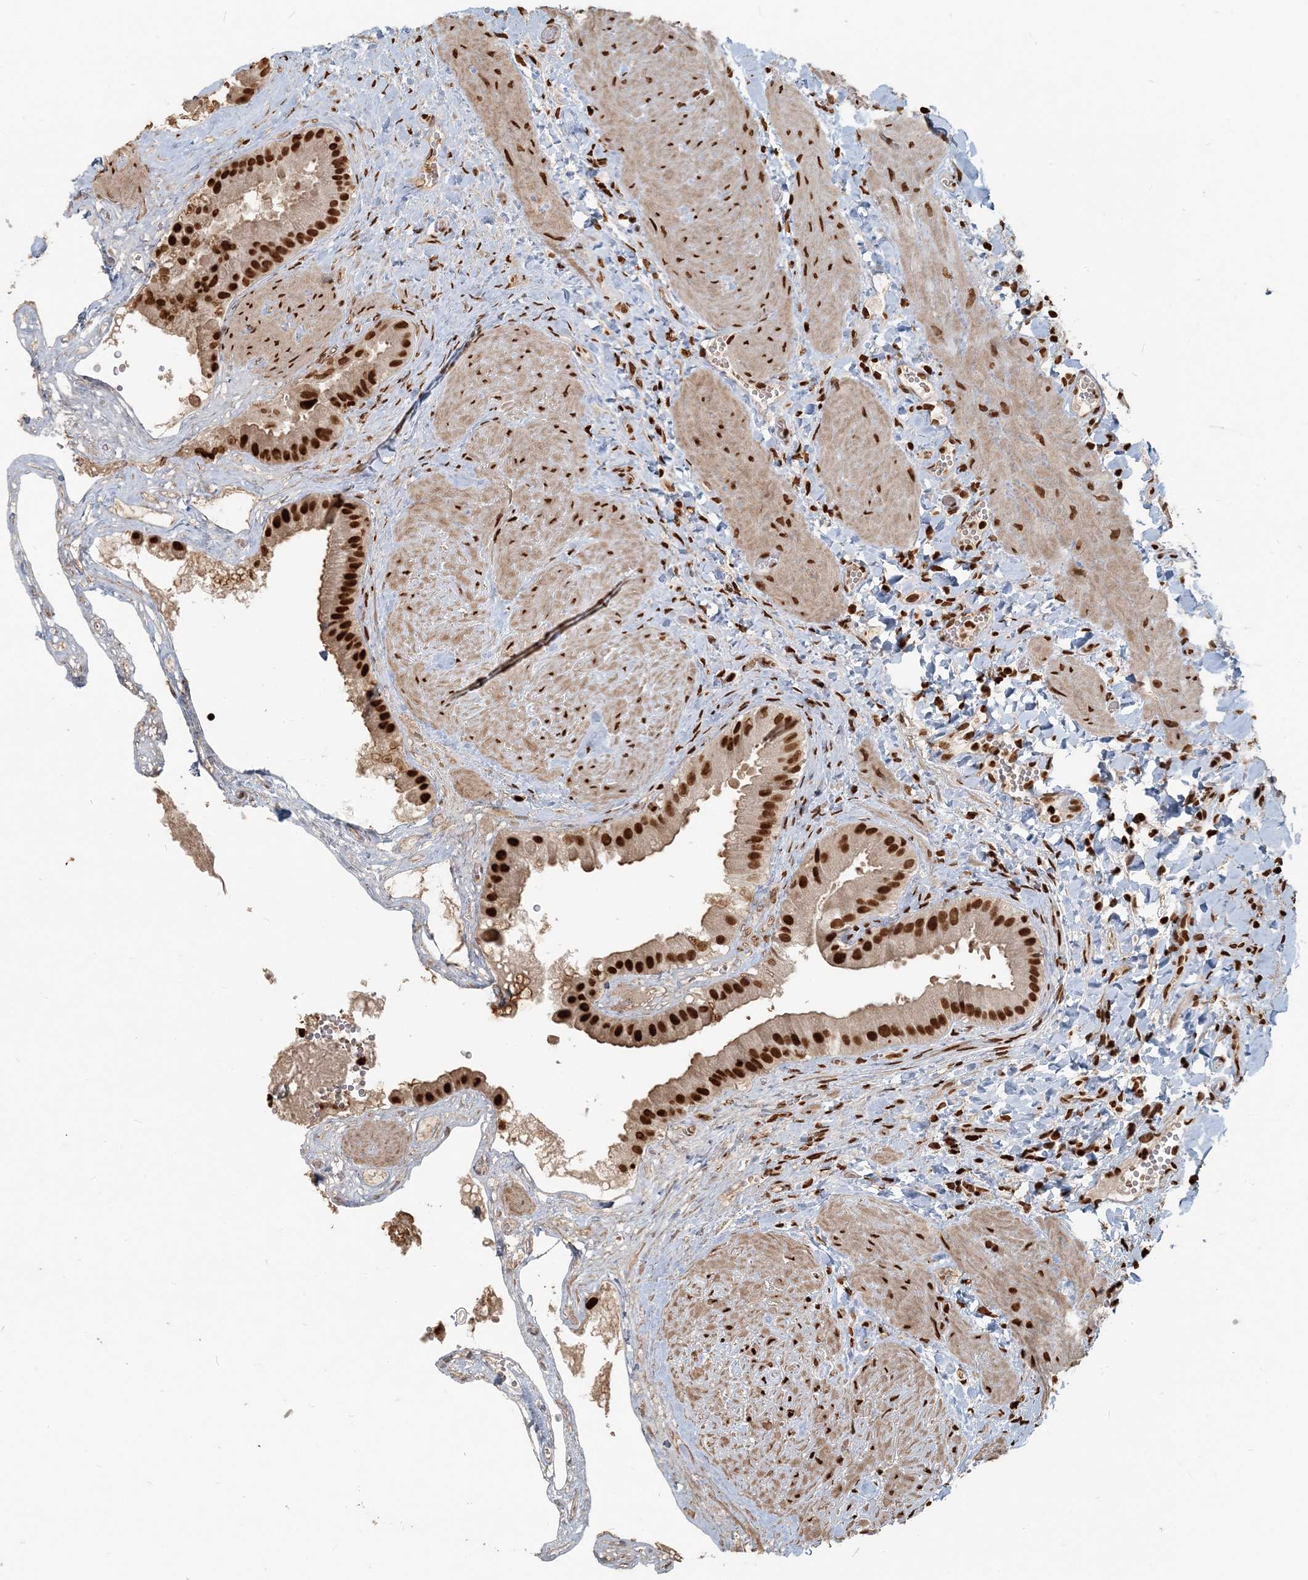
{"staining": {"intensity": "strong", "quantity": ">75%", "location": "nuclear"}, "tissue": "gallbladder", "cell_type": "Glandular cells", "image_type": "normal", "snomed": [{"axis": "morphology", "description": "Normal tissue, NOS"}, {"axis": "topography", "description": "Gallbladder"}], "caption": "High-power microscopy captured an immunohistochemistry (IHC) photomicrograph of normal gallbladder, revealing strong nuclear expression in approximately >75% of glandular cells.", "gene": "H3", "patient": {"sex": "male", "age": 55}}